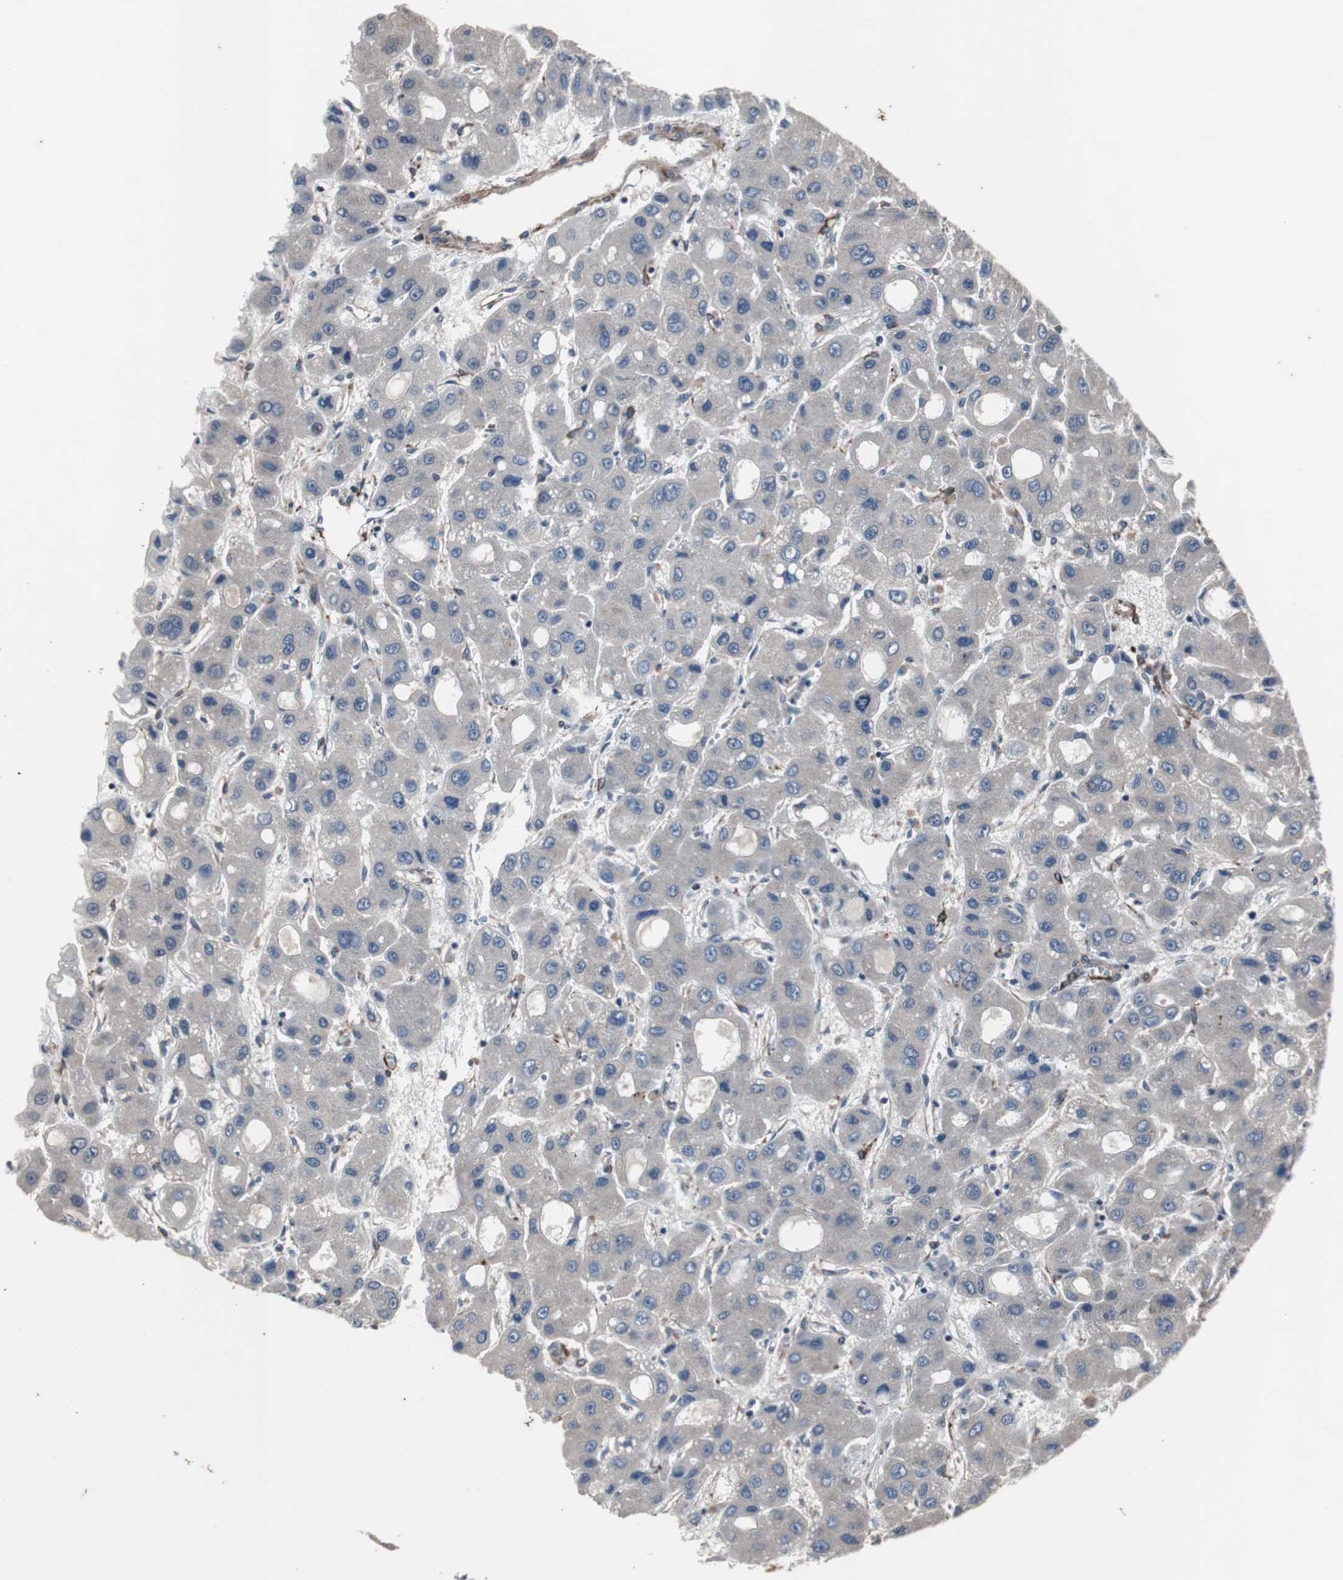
{"staining": {"intensity": "negative", "quantity": "none", "location": "none"}, "tissue": "liver cancer", "cell_type": "Tumor cells", "image_type": "cancer", "snomed": [{"axis": "morphology", "description": "Carcinoma, Hepatocellular, NOS"}, {"axis": "topography", "description": "Liver"}], "caption": "This is a histopathology image of IHC staining of liver cancer, which shows no staining in tumor cells.", "gene": "CRADD", "patient": {"sex": "male", "age": 55}}